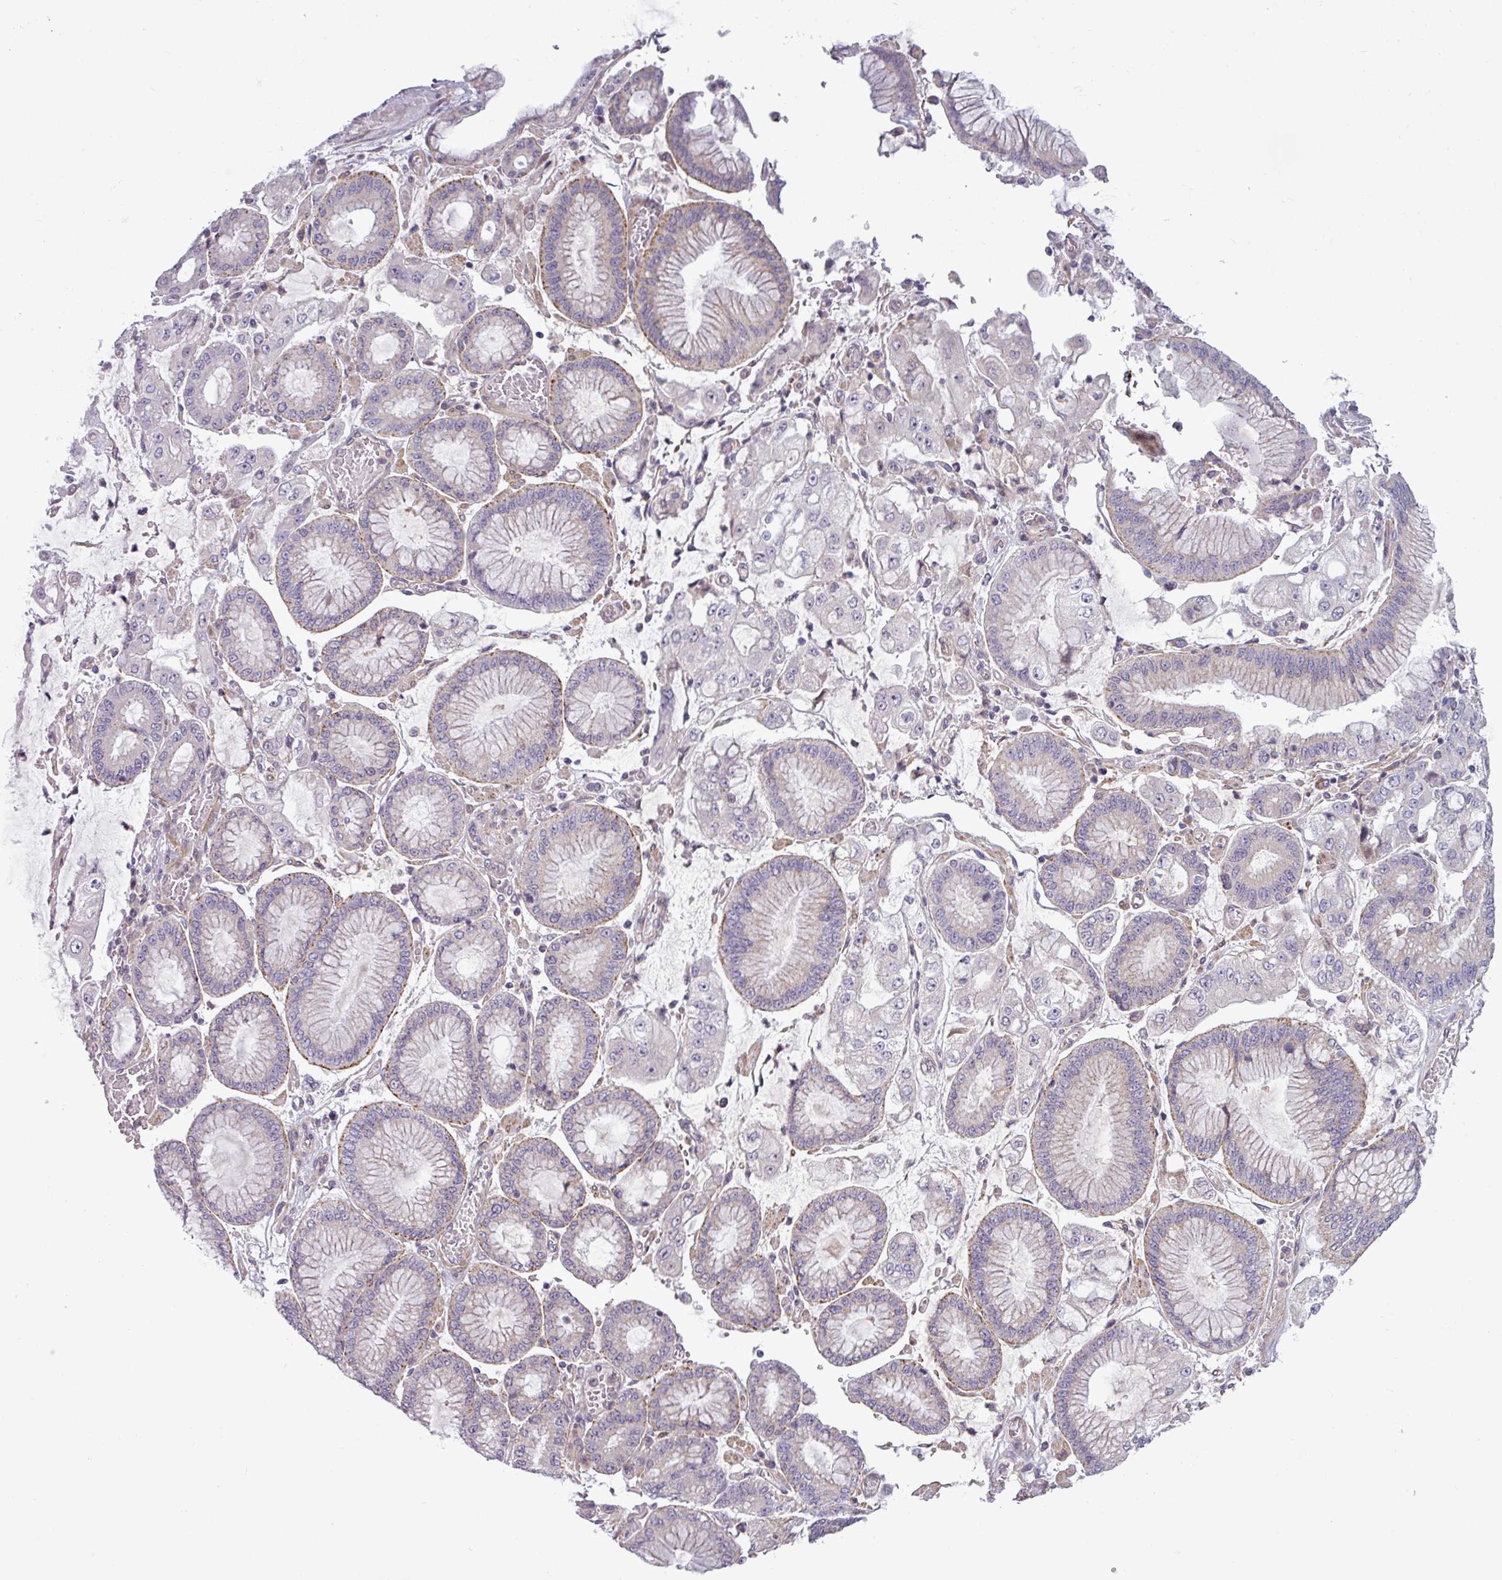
{"staining": {"intensity": "negative", "quantity": "none", "location": "none"}, "tissue": "stomach cancer", "cell_type": "Tumor cells", "image_type": "cancer", "snomed": [{"axis": "morphology", "description": "Adenocarcinoma, NOS"}, {"axis": "topography", "description": "Stomach"}], "caption": "DAB immunohistochemical staining of adenocarcinoma (stomach) demonstrates no significant expression in tumor cells. The staining was performed using DAB to visualize the protein expression in brown, while the nuclei were stained in blue with hematoxylin (Magnification: 20x).", "gene": "ZNF35", "patient": {"sex": "male", "age": 76}}